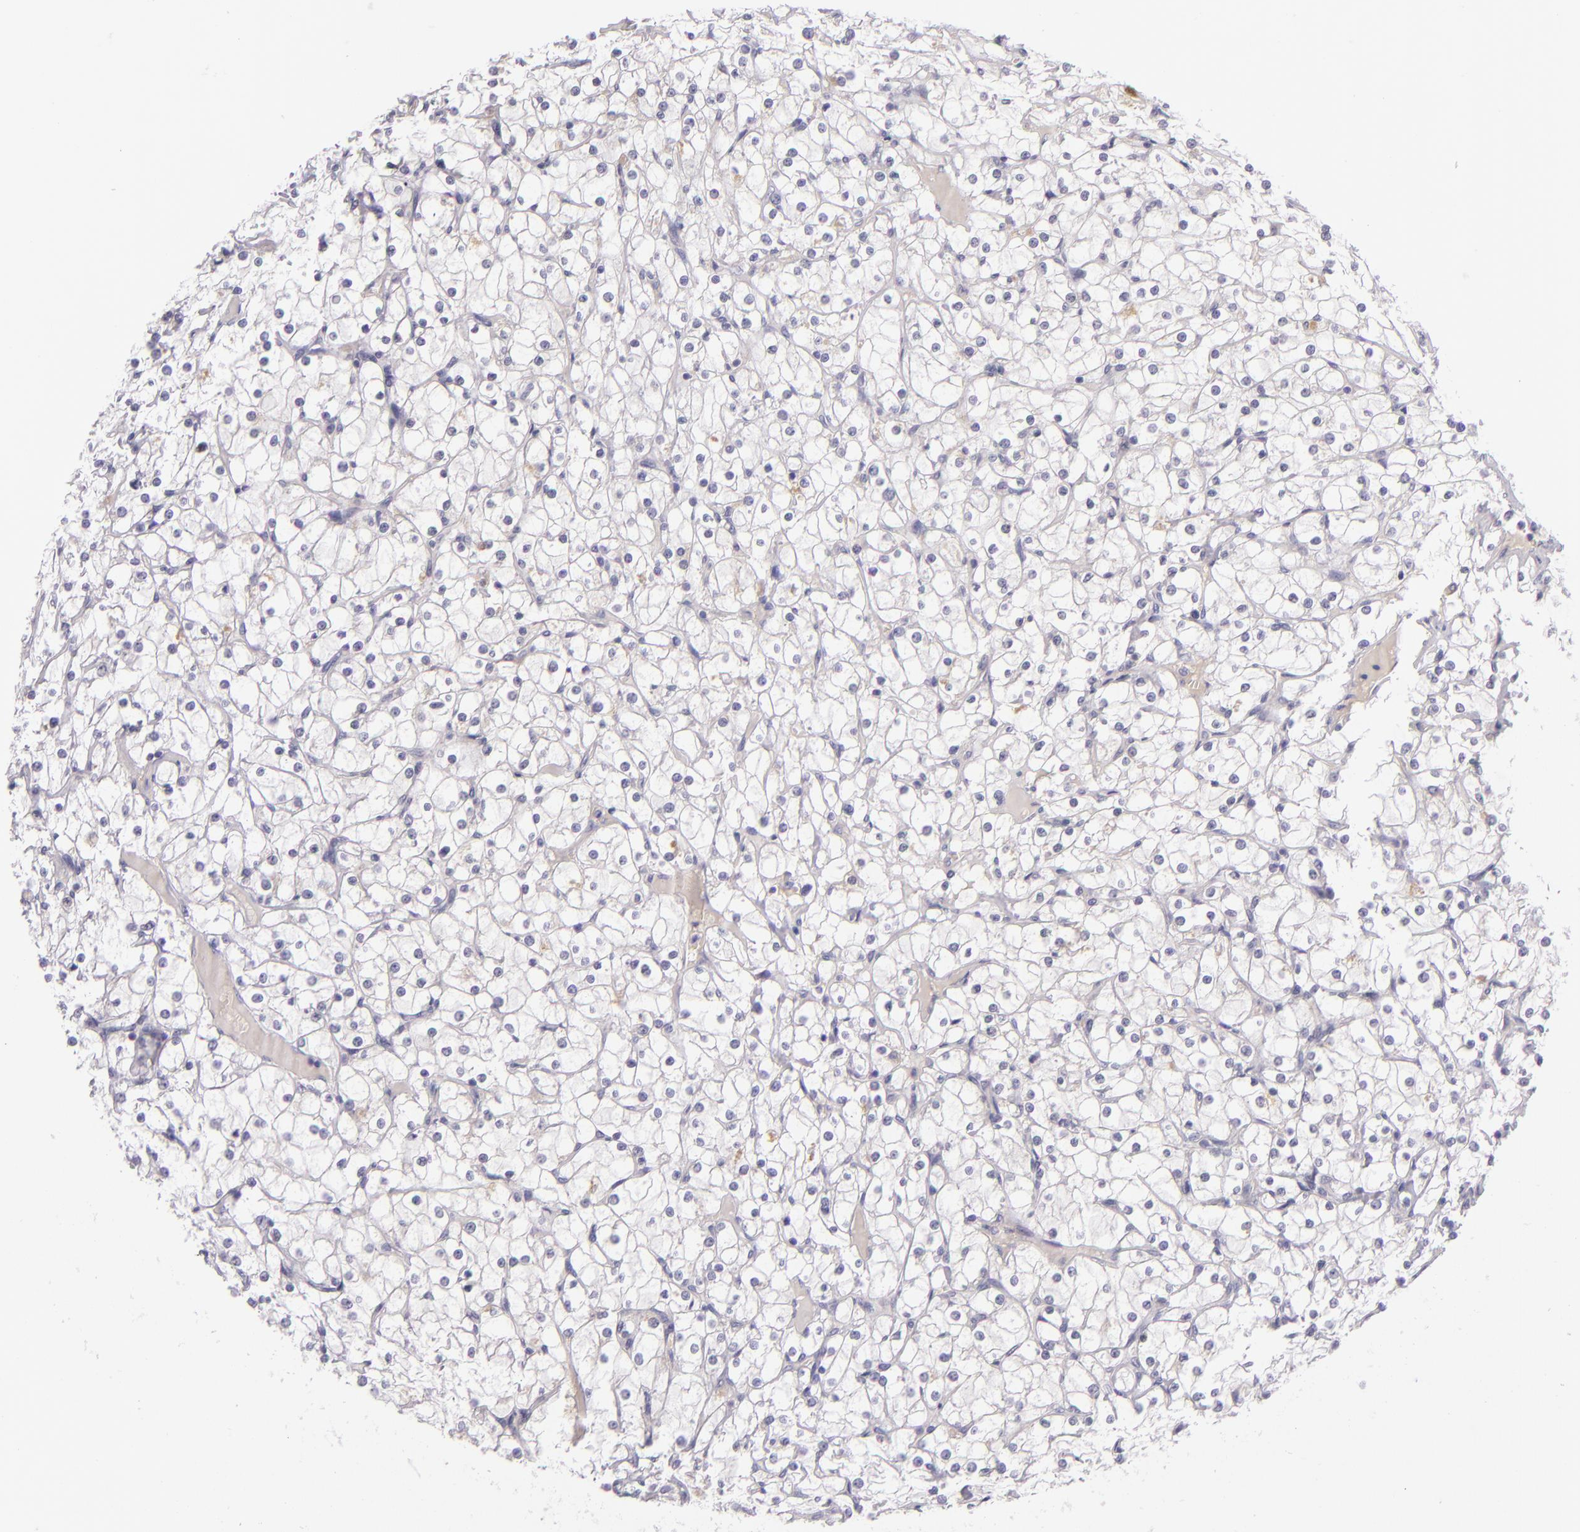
{"staining": {"intensity": "negative", "quantity": "none", "location": "none"}, "tissue": "renal cancer", "cell_type": "Tumor cells", "image_type": "cancer", "snomed": [{"axis": "morphology", "description": "Adenocarcinoma, NOS"}, {"axis": "topography", "description": "Kidney"}], "caption": "The photomicrograph reveals no significant positivity in tumor cells of renal cancer. (DAB IHC visualized using brightfield microscopy, high magnification).", "gene": "CSE1L", "patient": {"sex": "female", "age": 73}}